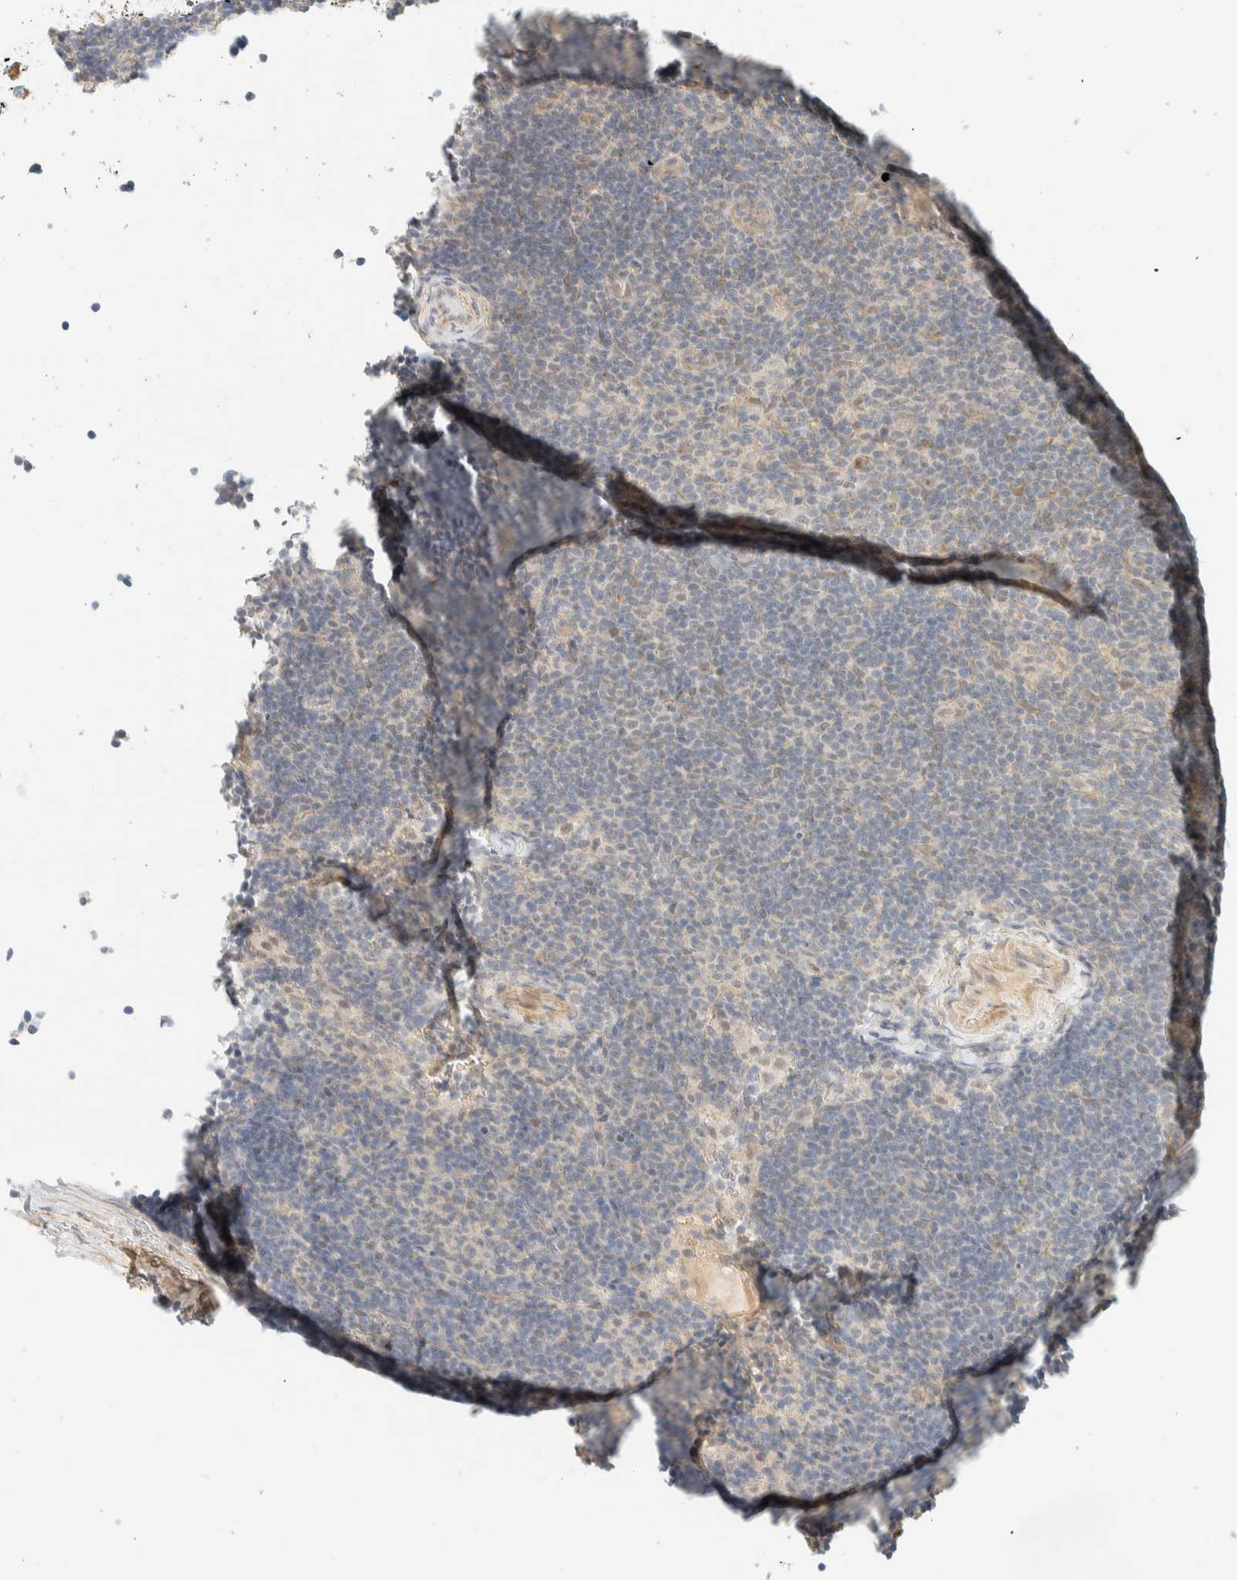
{"staining": {"intensity": "negative", "quantity": "none", "location": "none"}, "tissue": "lymphoma", "cell_type": "Tumor cells", "image_type": "cancer", "snomed": [{"axis": "morphology", "description": "Hodgkin's disease, NOS"}, {"axis": "topography", "description": "Lymph node"}], "caption": "Hodgkin's disease stained for a protein using IHC reveals no expression tumor cells.", "gene": "TNK1", "patient": {"sex": "female", "age": 57}}